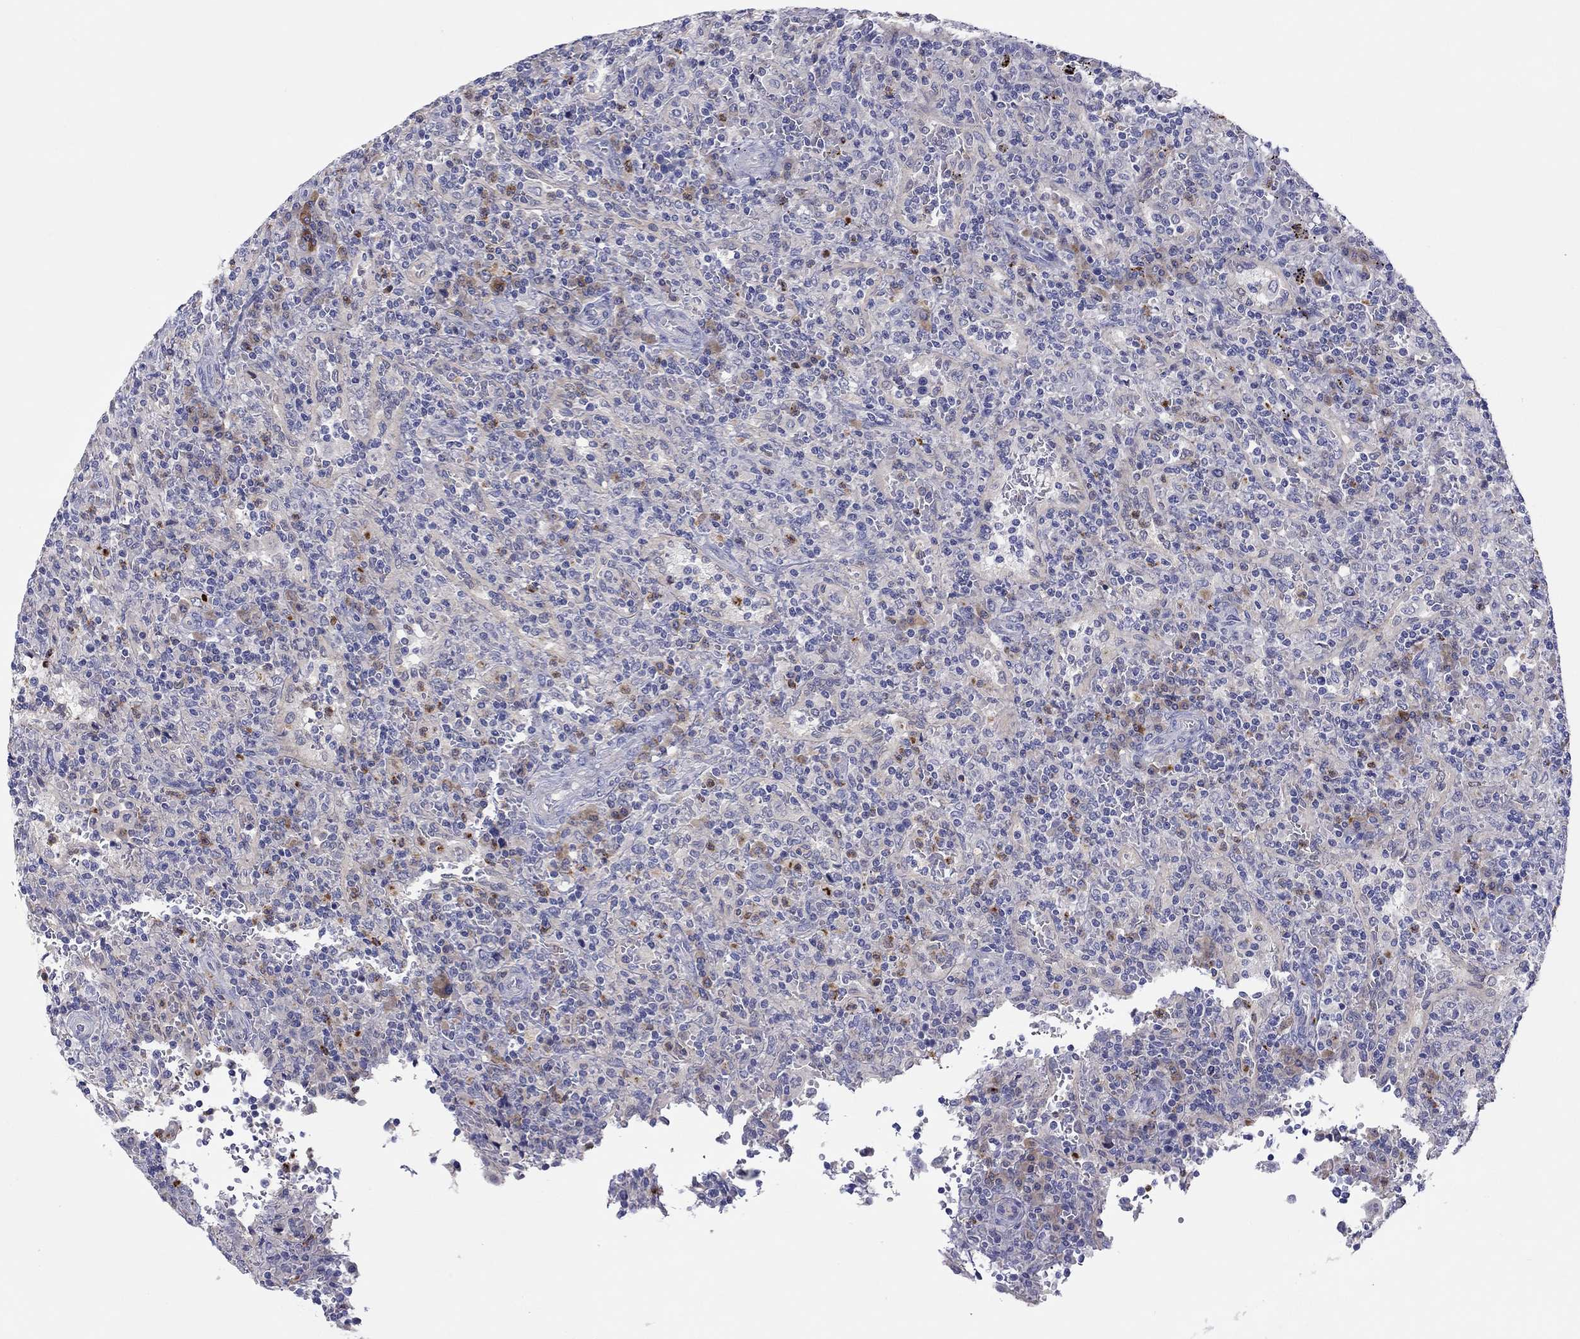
{"staining": {"intensity": "negative", "quantity": "none", "location": "none"}, "tissue": "lymphoma", "cell_type": "Tumor cells", "image_type": "cancer", "snomed": [{"axis": "morphology", "description": "Malignant lymphoma, non-Hodgkin's type, Low grade"}, {"axis": "topography", "description": "Spleen"}], "caption": "Tumor cells show no significant positivity in lymphoma.", "gene": "ABCG4", "patient": {"sex": "male", "age": 62}}